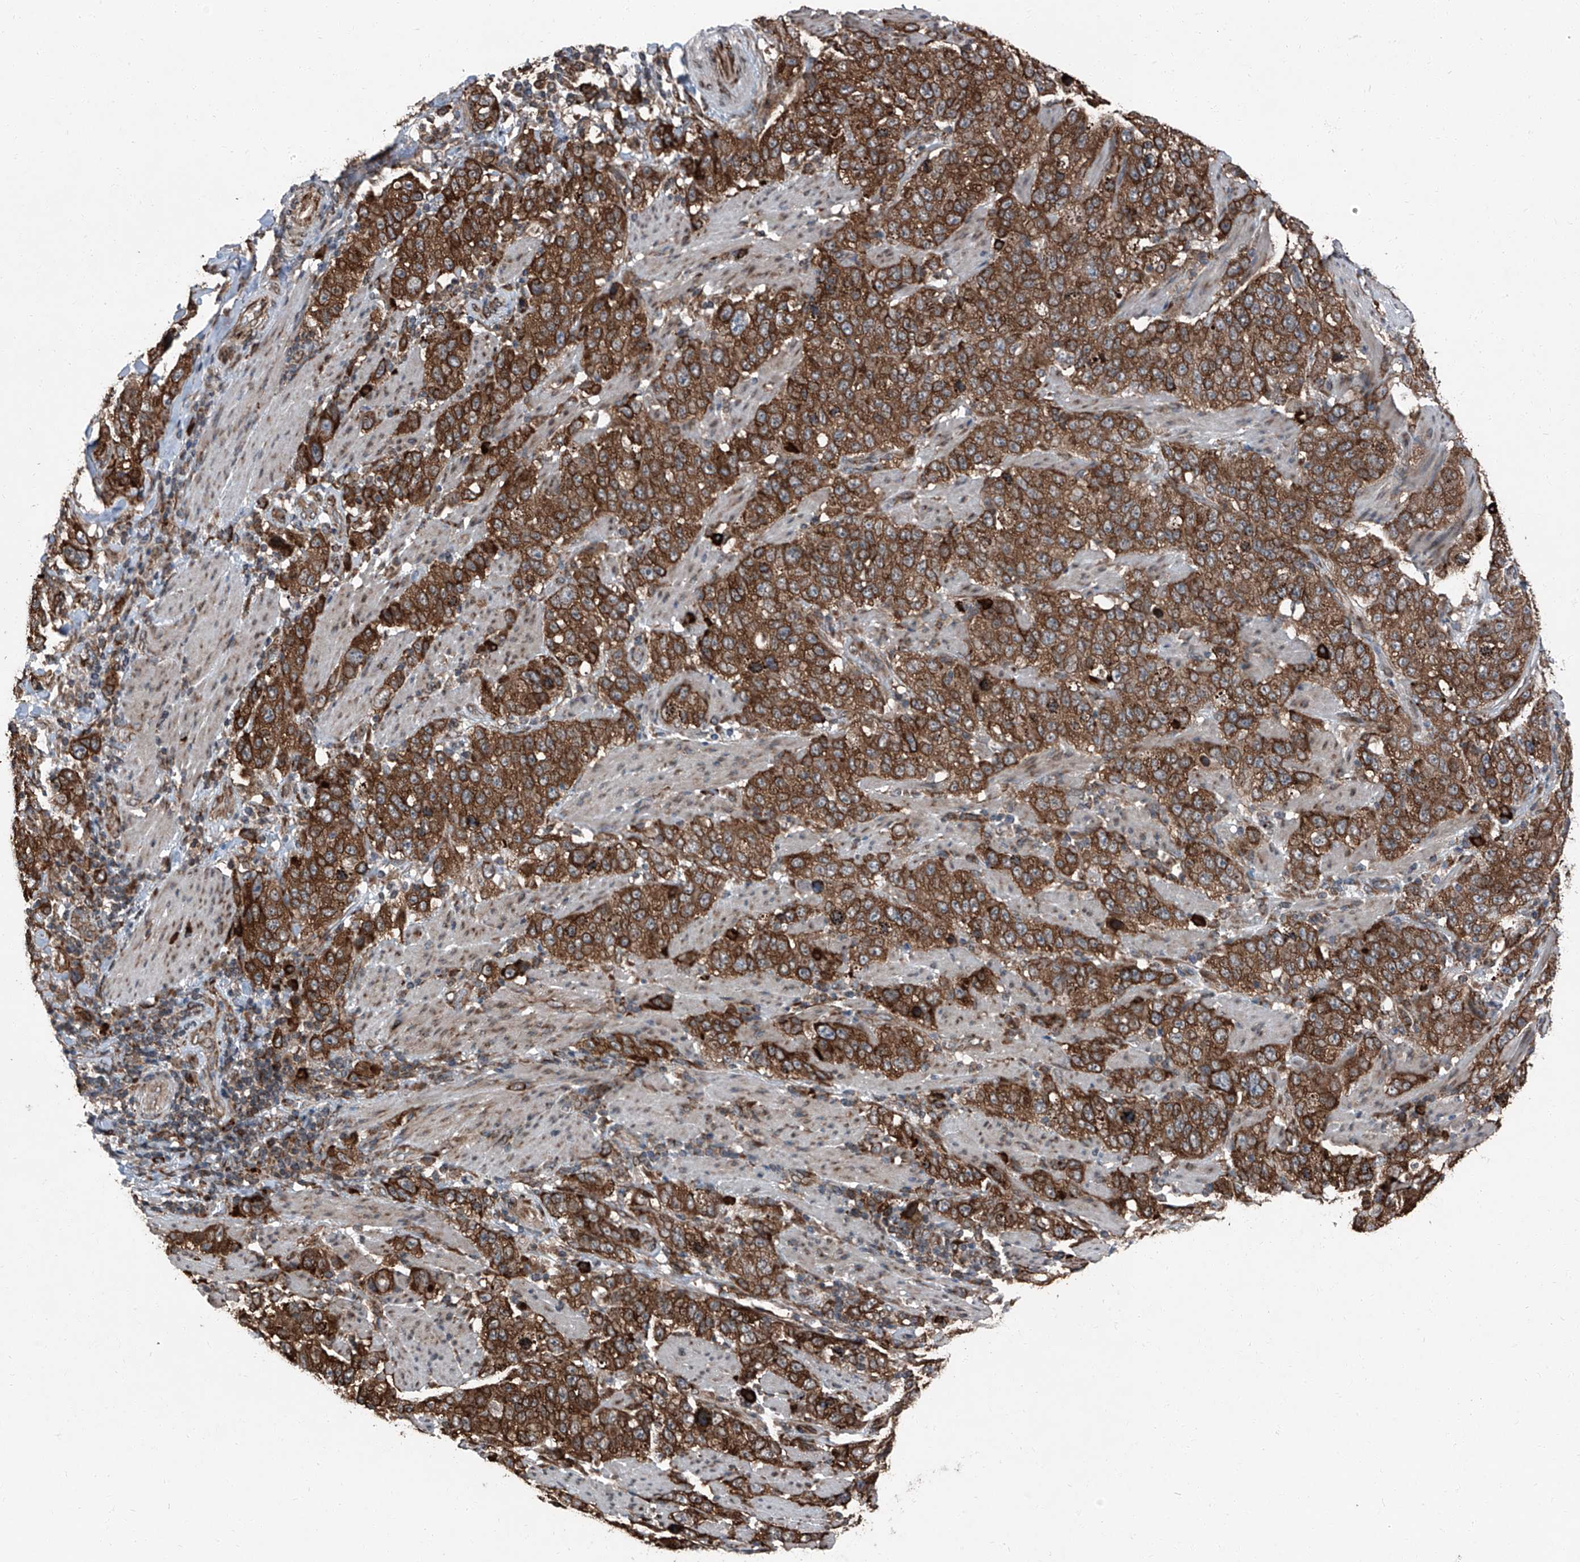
{"staining": {"intensity": "strong", "quantity": ">75%", "location": "cytoplasmic/membranous"}, "tissue": "stomach cancer", "cell_type": "Tumor cells", "image_type": "cancer", "snomed": [{"axis": "morphology", "description": "Adenocarcinoma, NOS"}, {"axis": "topography", "description": "Stomach"}], "caption": "The histopathology image demonstrates a brown stain indicating the presence of a protein in the cytoplasmic/membranous of tumor cells in adenocarcinoma (stomach). (Stains: DAB (3,3'-diaminobenzidine) in brown, nuclei in blue, Microscopy: brightfield microscopy at high magnification).", "gene": "LIMK1", "patient": {"sex": "male", "age": 48}}